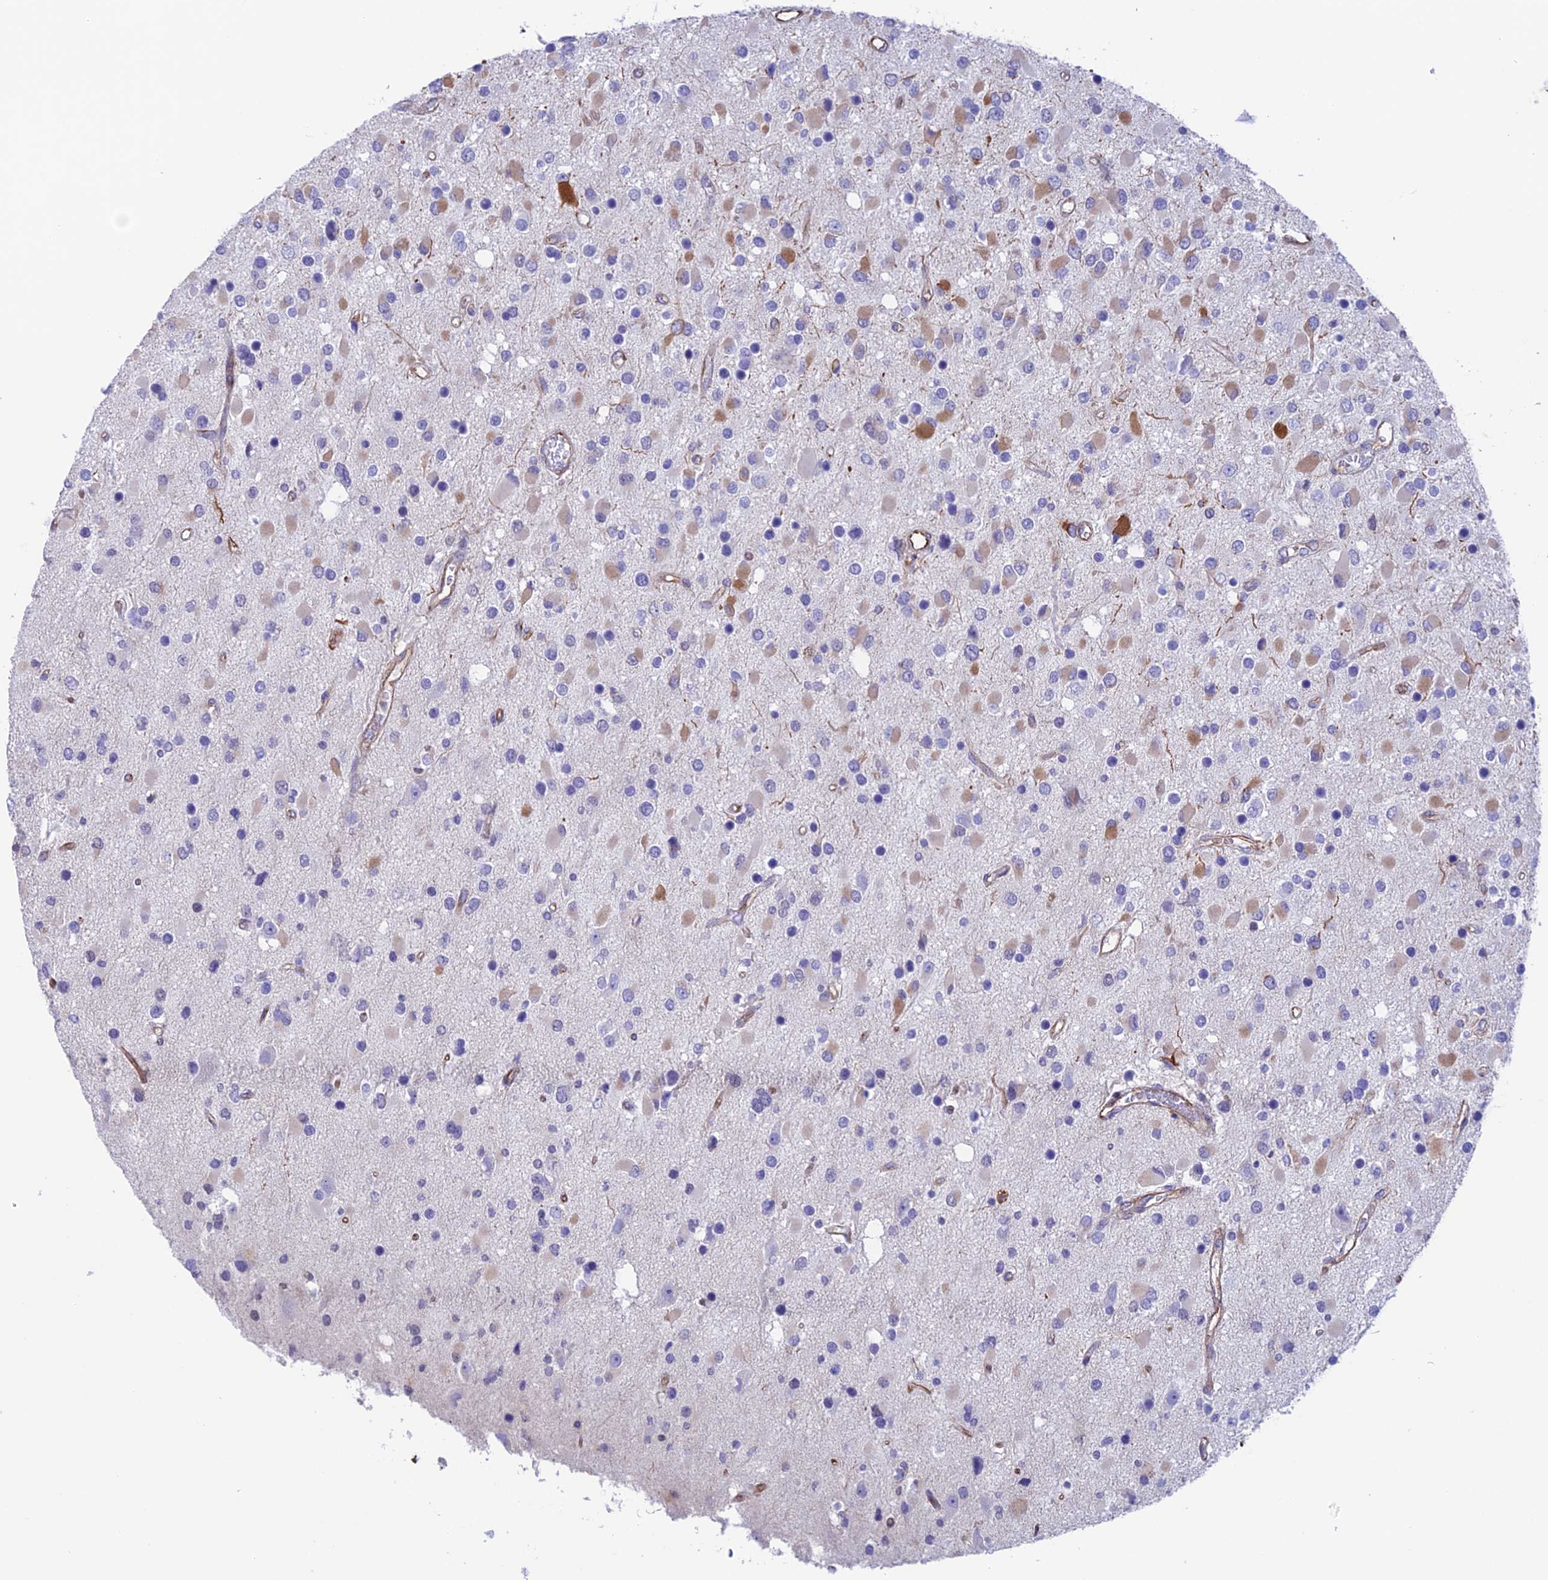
{"staining": {"intensity": "moderate", "quantity": "25%-75%", "location": "cytoplasmic/membranous"}, "tissue": "glioma", "cell_type": "Tumor cells", "image_type": "cancer", "snomed": [{"axis": "morphology", "description": "Glioma, malignant, High grade"}, {"axis": "topography", "description": "Brain"}], "caption": "The immunohistochemical stain highlights moderate cytoplasmic/membranous staining in tumor cells of malignant high-grade glioma tissue.", "gene": "ZNF652", "patient": {"sex": "male", "age": 53}}